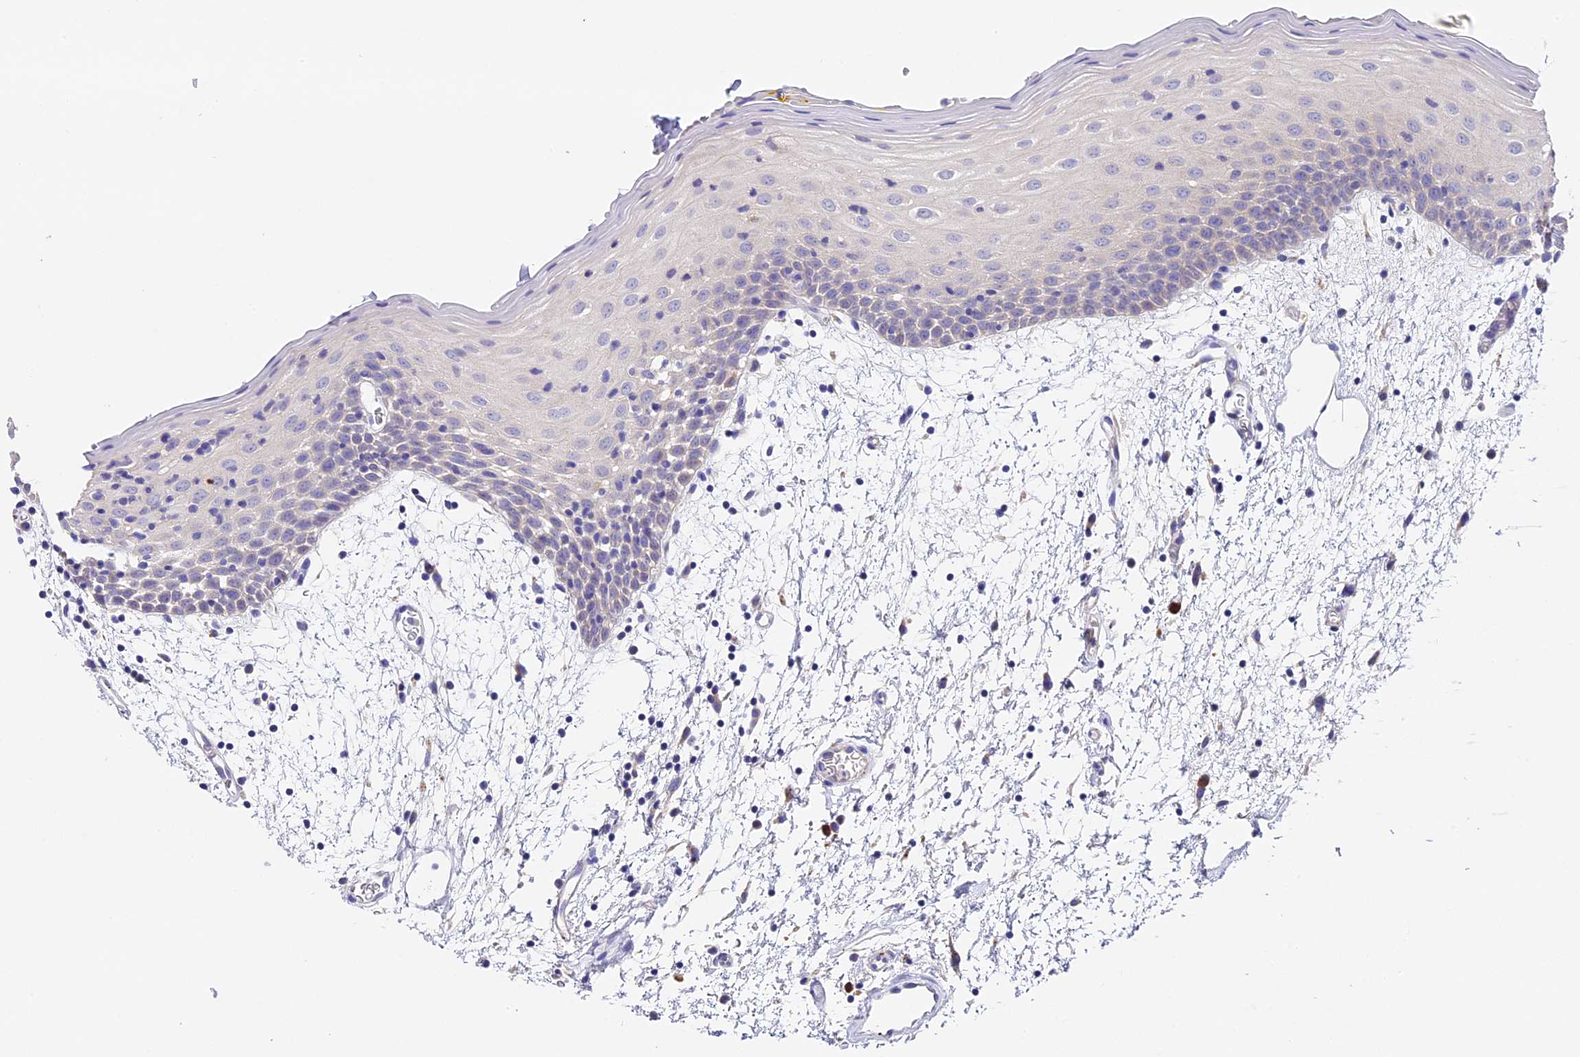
{"staining": {"intensity": "negative", "quantity": "none", "location": "none"}, "tissue": "oral mucosa", "cell_type": "Squamous epithelial cells", "image_type": "normal", "snomed": [{"axis": "morphology", "description": "Normal tissue, NOS"}, {"axis": "topography", "description": "Skeletal muscle"}, {"axis": "topography", "description": "Oral tissue"}, {"axis": "topography", "description": "Salivary gland"}, {"axis": "topography", "description": "Peripheral nerve tissue"}], "caption": "Immunohistochemistry histopathology image of normal oral mucosa: oral mucosa stained with DAB (3,3'-diaminobenzidine) reveals no significant protein positivity in squamous epithelial cells. (Brightfield microscopy of DAB (3,3'-diaminobenzidine) immunohistochemistry (IHC) at high magnification).", "gene": "LYPD6", "patient": {"sex": "male", "age": 54}}